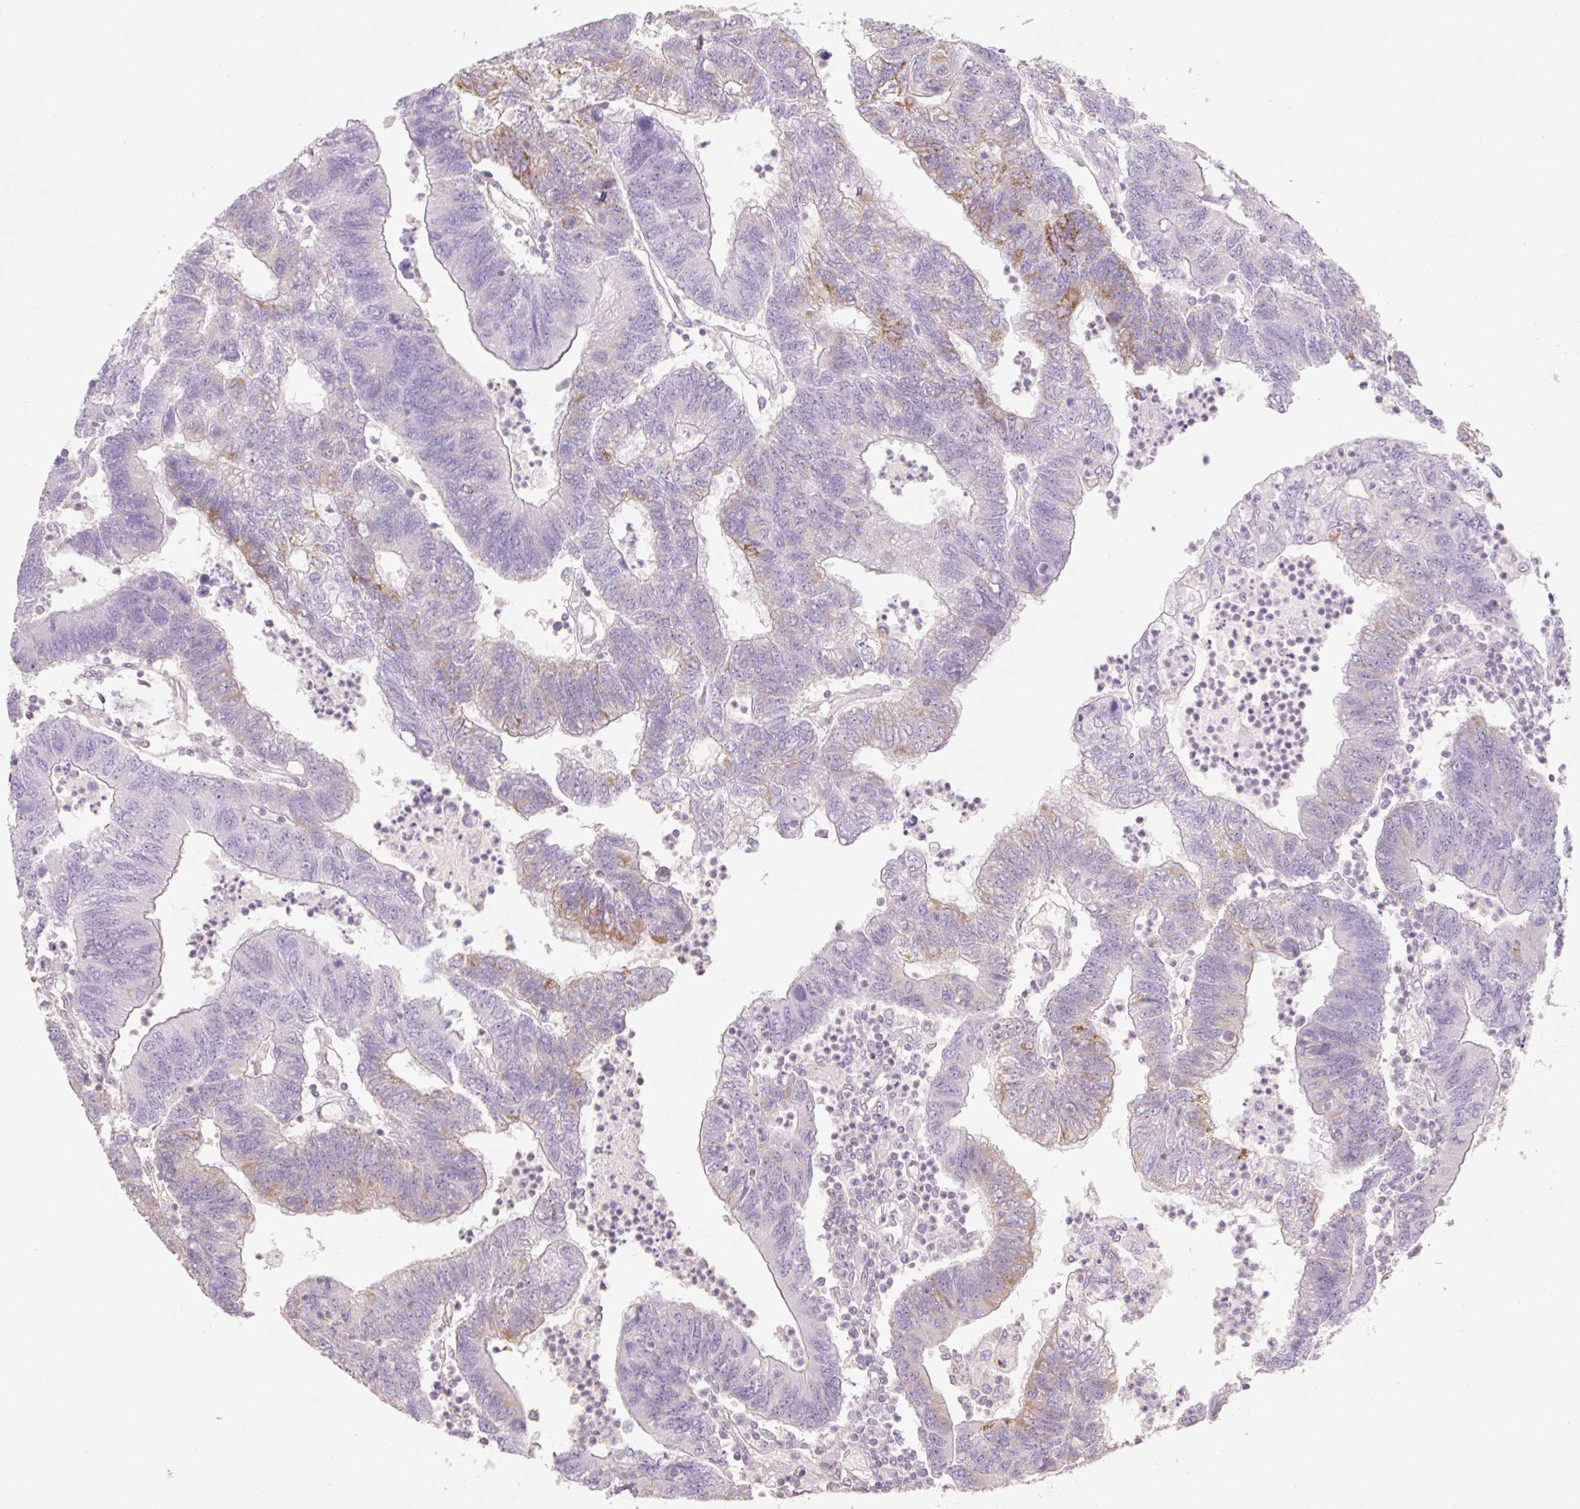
{"staining": {"intensity": "moderate", "quantity": "<25%", "location": "cytoplasmic/membranous"}, "tissue": "colorectal cancer", "cell_type": "Tumor cells", "image_type": "cancer", "snomed": [{"axis": "morphology", "description": "Adenocarcinoma, NOS"}, {"axis": "topography", "description": "Colon"}], "caption": "This micrograph shows immunohistochemistry (IHC) staining of adenocarcinoma (colorectal), with low moderate cytoplasmic/membranous positivity in approximately <25% of tumor cells.", "gene": "ZNF552", "patient": {"sex": "female", "age": 48}}